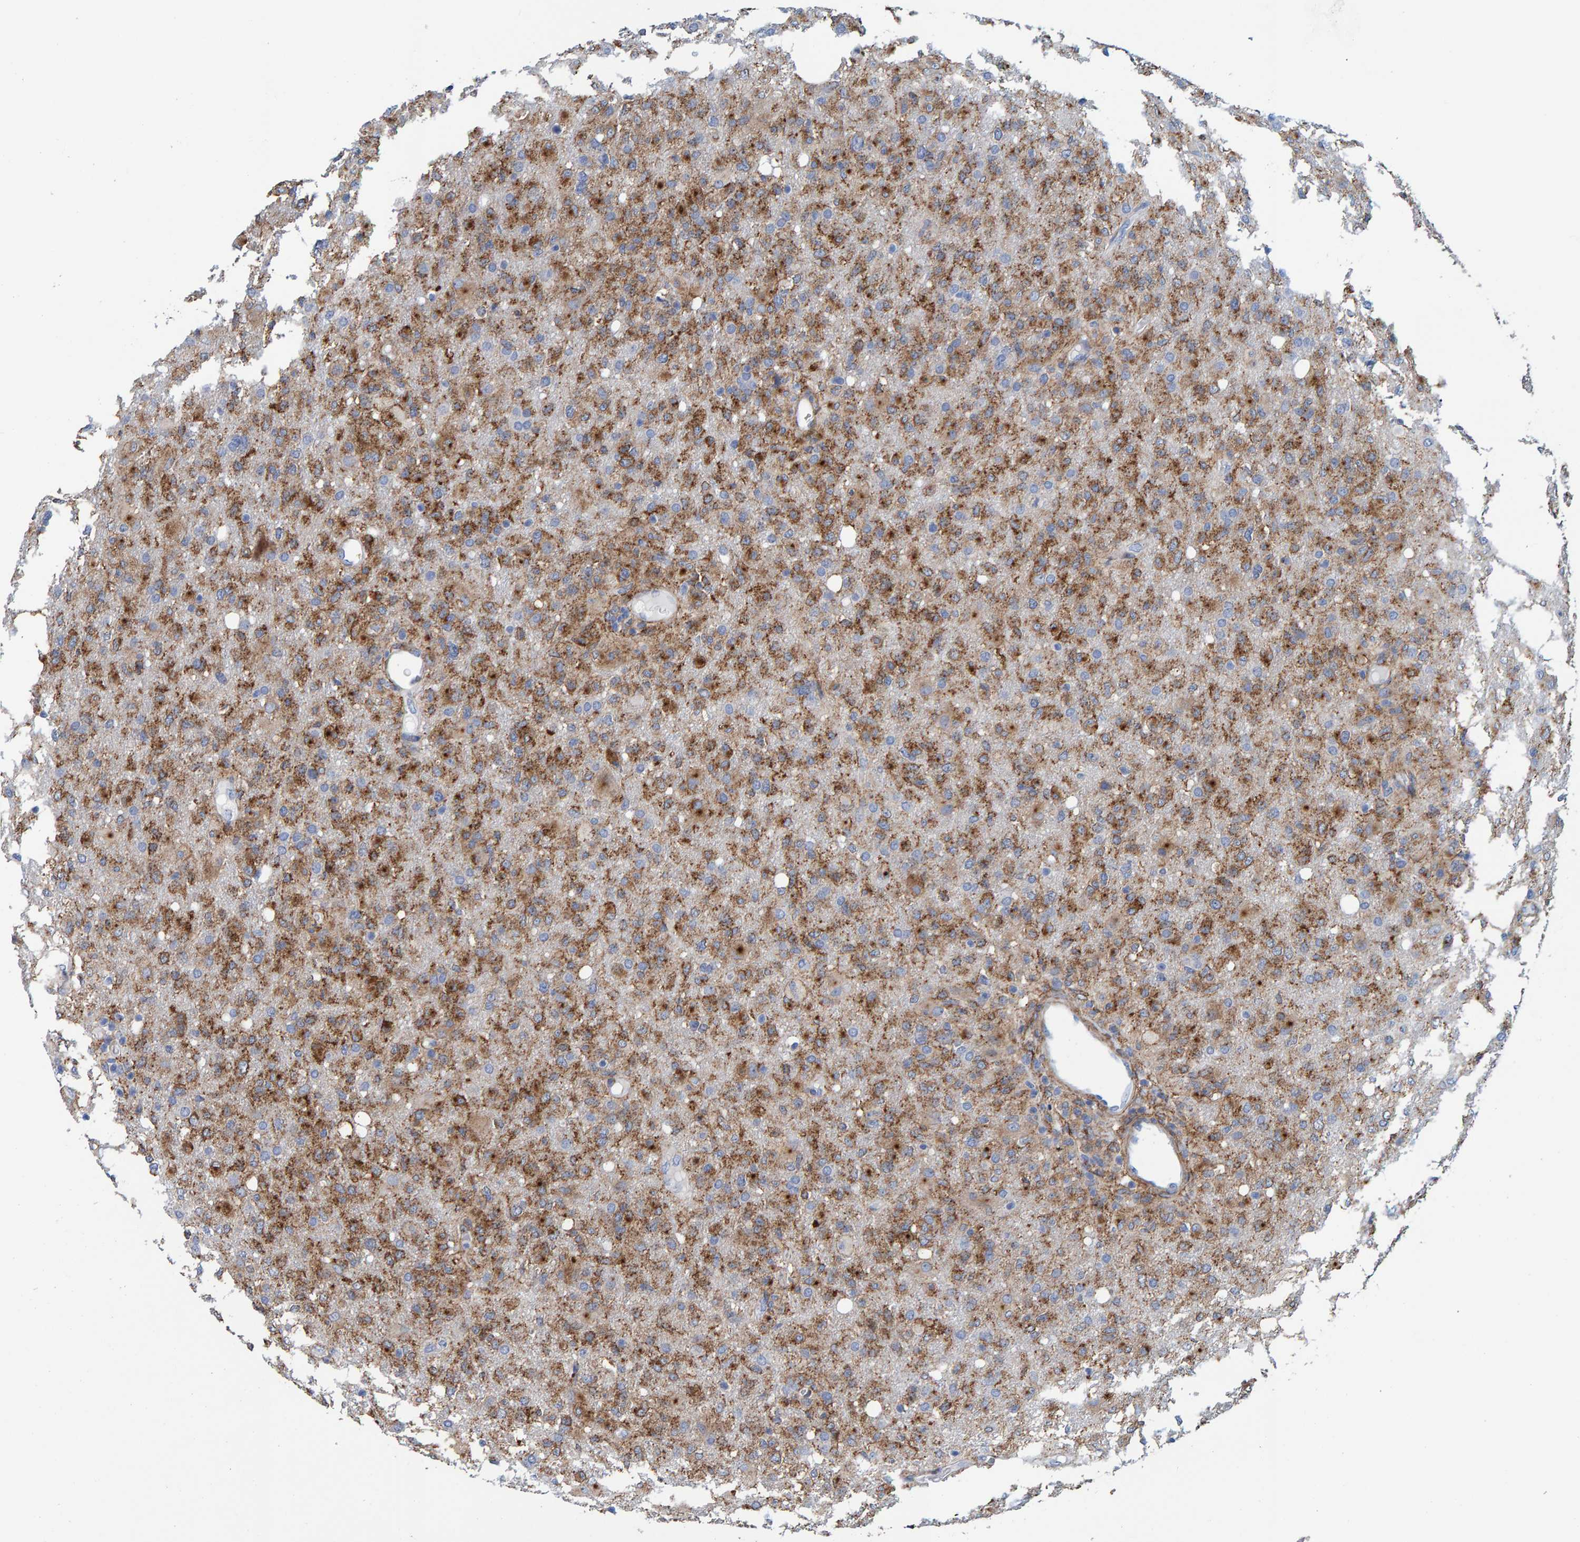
{"staining": {"intensity": "moderate", "quantity": ">75%", "location": "cytoplasmic/membranous"}, "tissue": "glioma", "cell_type": "Tumor cells", "image_type": "cancer", "snomed": [{"axis": "morphology", "description": "Glioma, malignant, High grade"}, {"axis": "topography", "description": "Brain"}], "caption": "Brown immunohistochemical staining in glioma demonstrates moderate cytoplasmic/membranous positivity in about >75% of tumor cells.", "gene": "LRP1", "patient": {"sex": "female", "age": 57}}